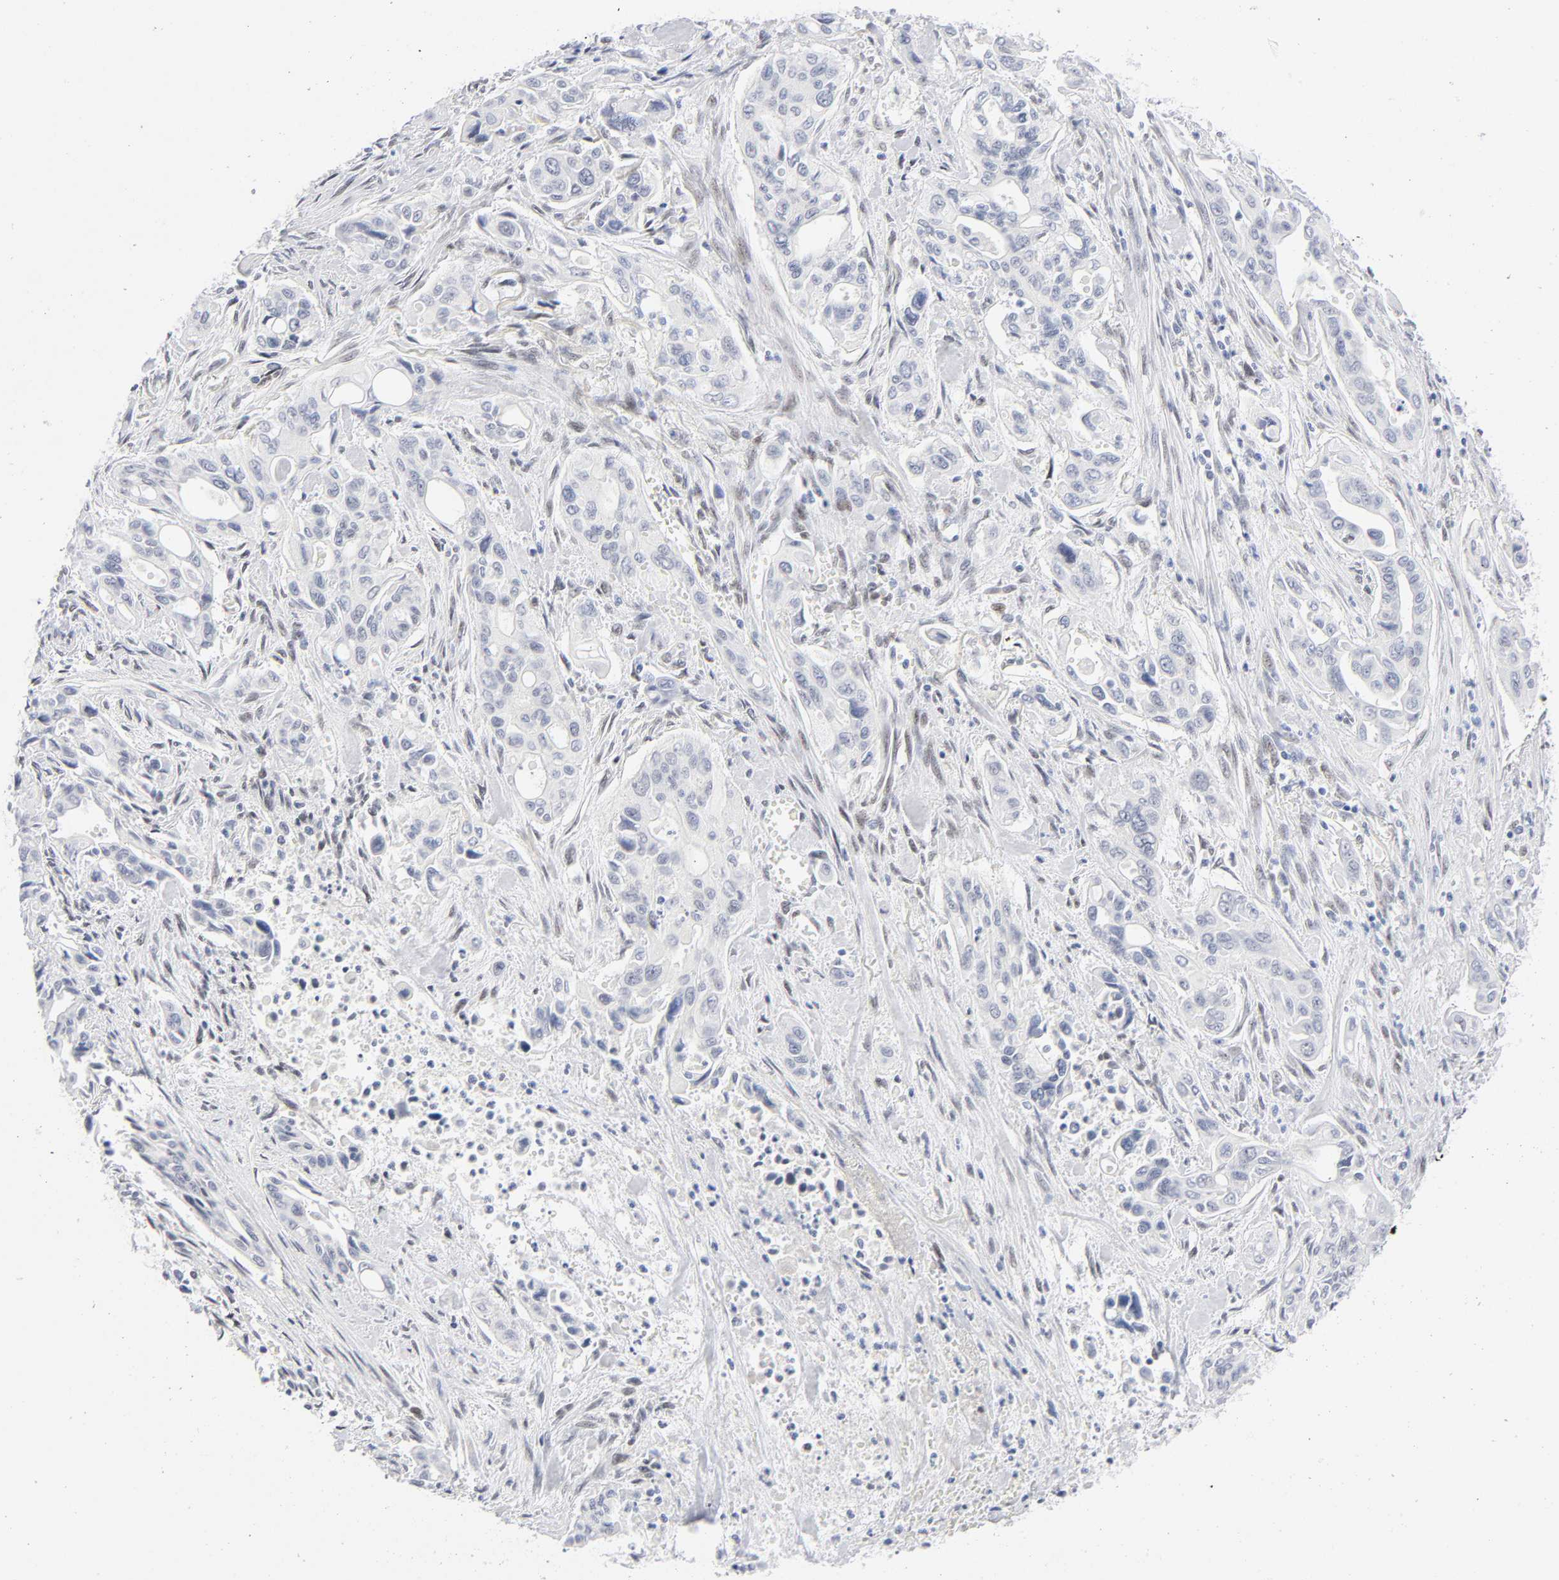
{"staining": {"intensity": "negative", "quantity": "none", "location": "none"}, "tissue": "pancreatic cancer", "cell_type": "Tumor cells", "image_type": "cancer", "snomed": [{"axis": "morphology", "description": "Adenocarcinoma, NOS"}, {"axis": "topography", "description": "Pancreas"}], "caption": "An immunohistochemistry (IHC) photomicrograph of adenocarcinoma (pancreatic) is shown. There is no staining in tumor cells of adenocarcinoma (pancreatic). (DAB immunohistochemistry (IHC) with hematoxylin counter stain).", "gene": "NFIC", "patient": {"sex": "male", "age": 77}}